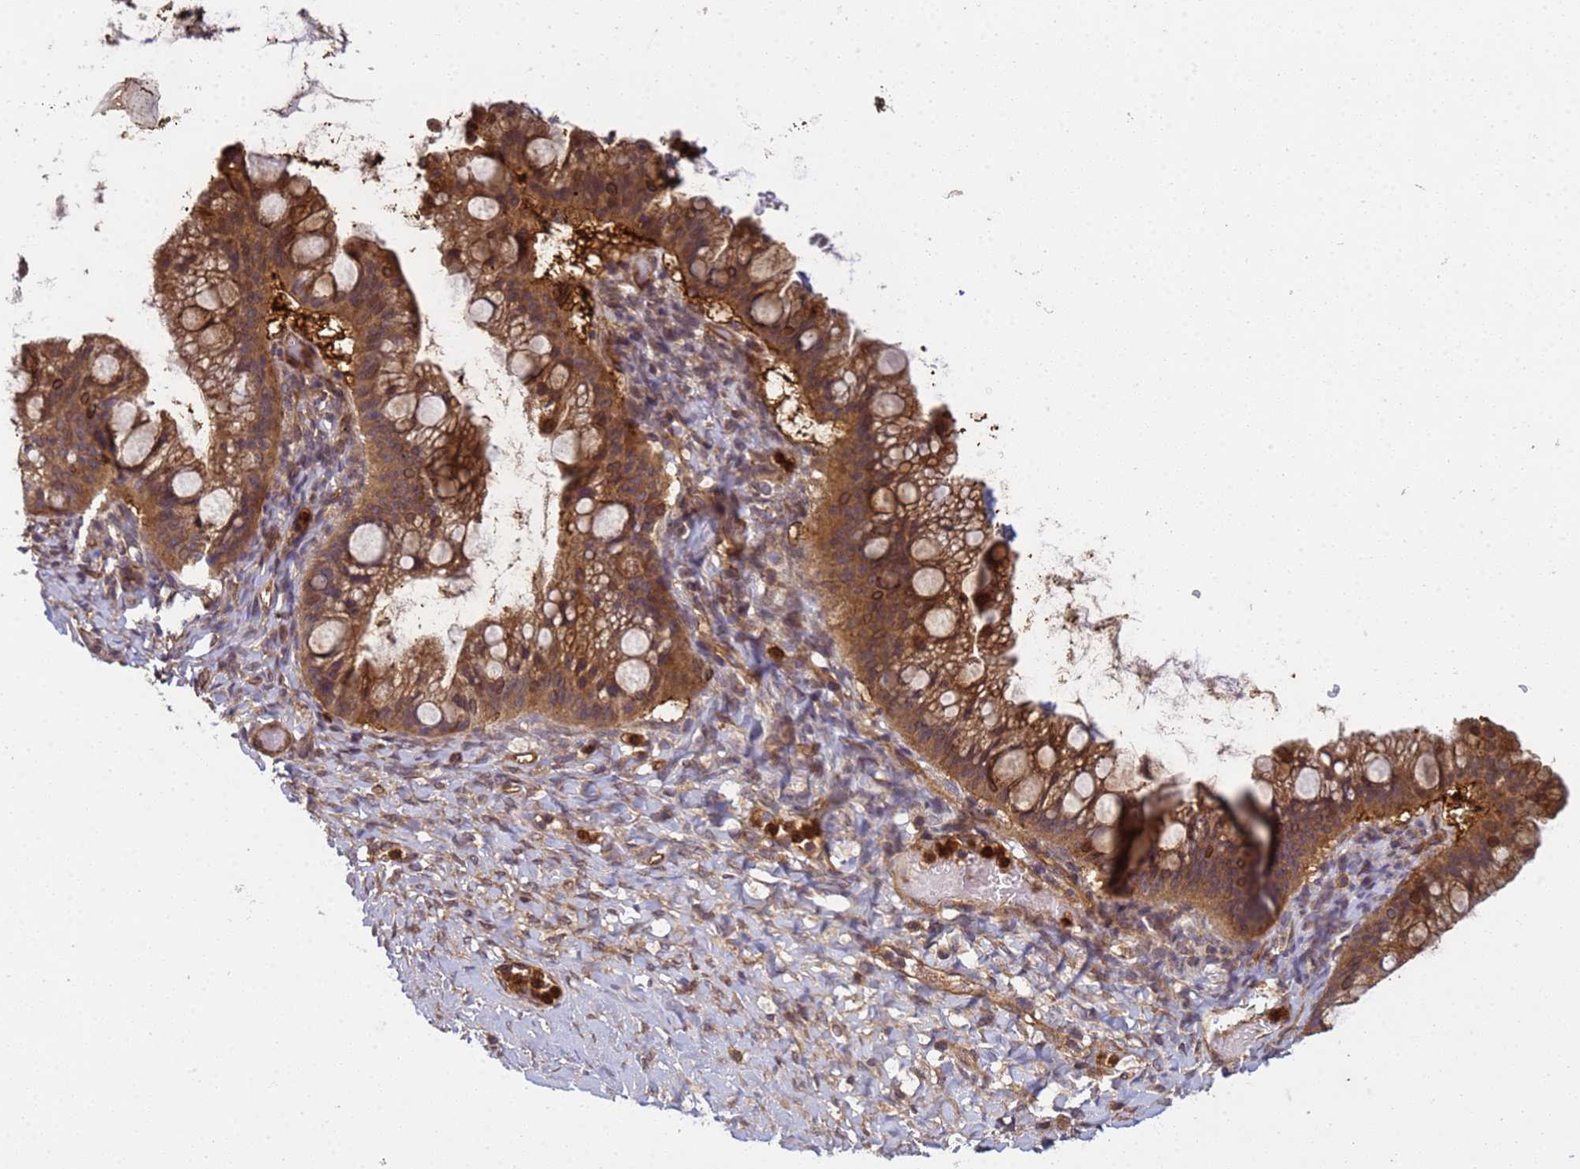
{"staining": {"intensity": "moderate", "quantity": ">75%", "location": "cytoplasmic/membranous"}, "tissue": "ovarian cancer", "cell_type": "Tumor cells", "image_type": "cancer", "snomed": [{"axis": "morphology", "description": "Cystadenocarcinoma, mucinous, NOS"}, {"axis": "topography", "description": "Ovary"}], "caption": "Mucinous cystadenocarcinoma (ovarian) stained for a protein shows moderate cytoplasmic/membranous positivity in tumor cells.", "gene": "C8orf34", "patient": {"sex": "female", "age": 73}}